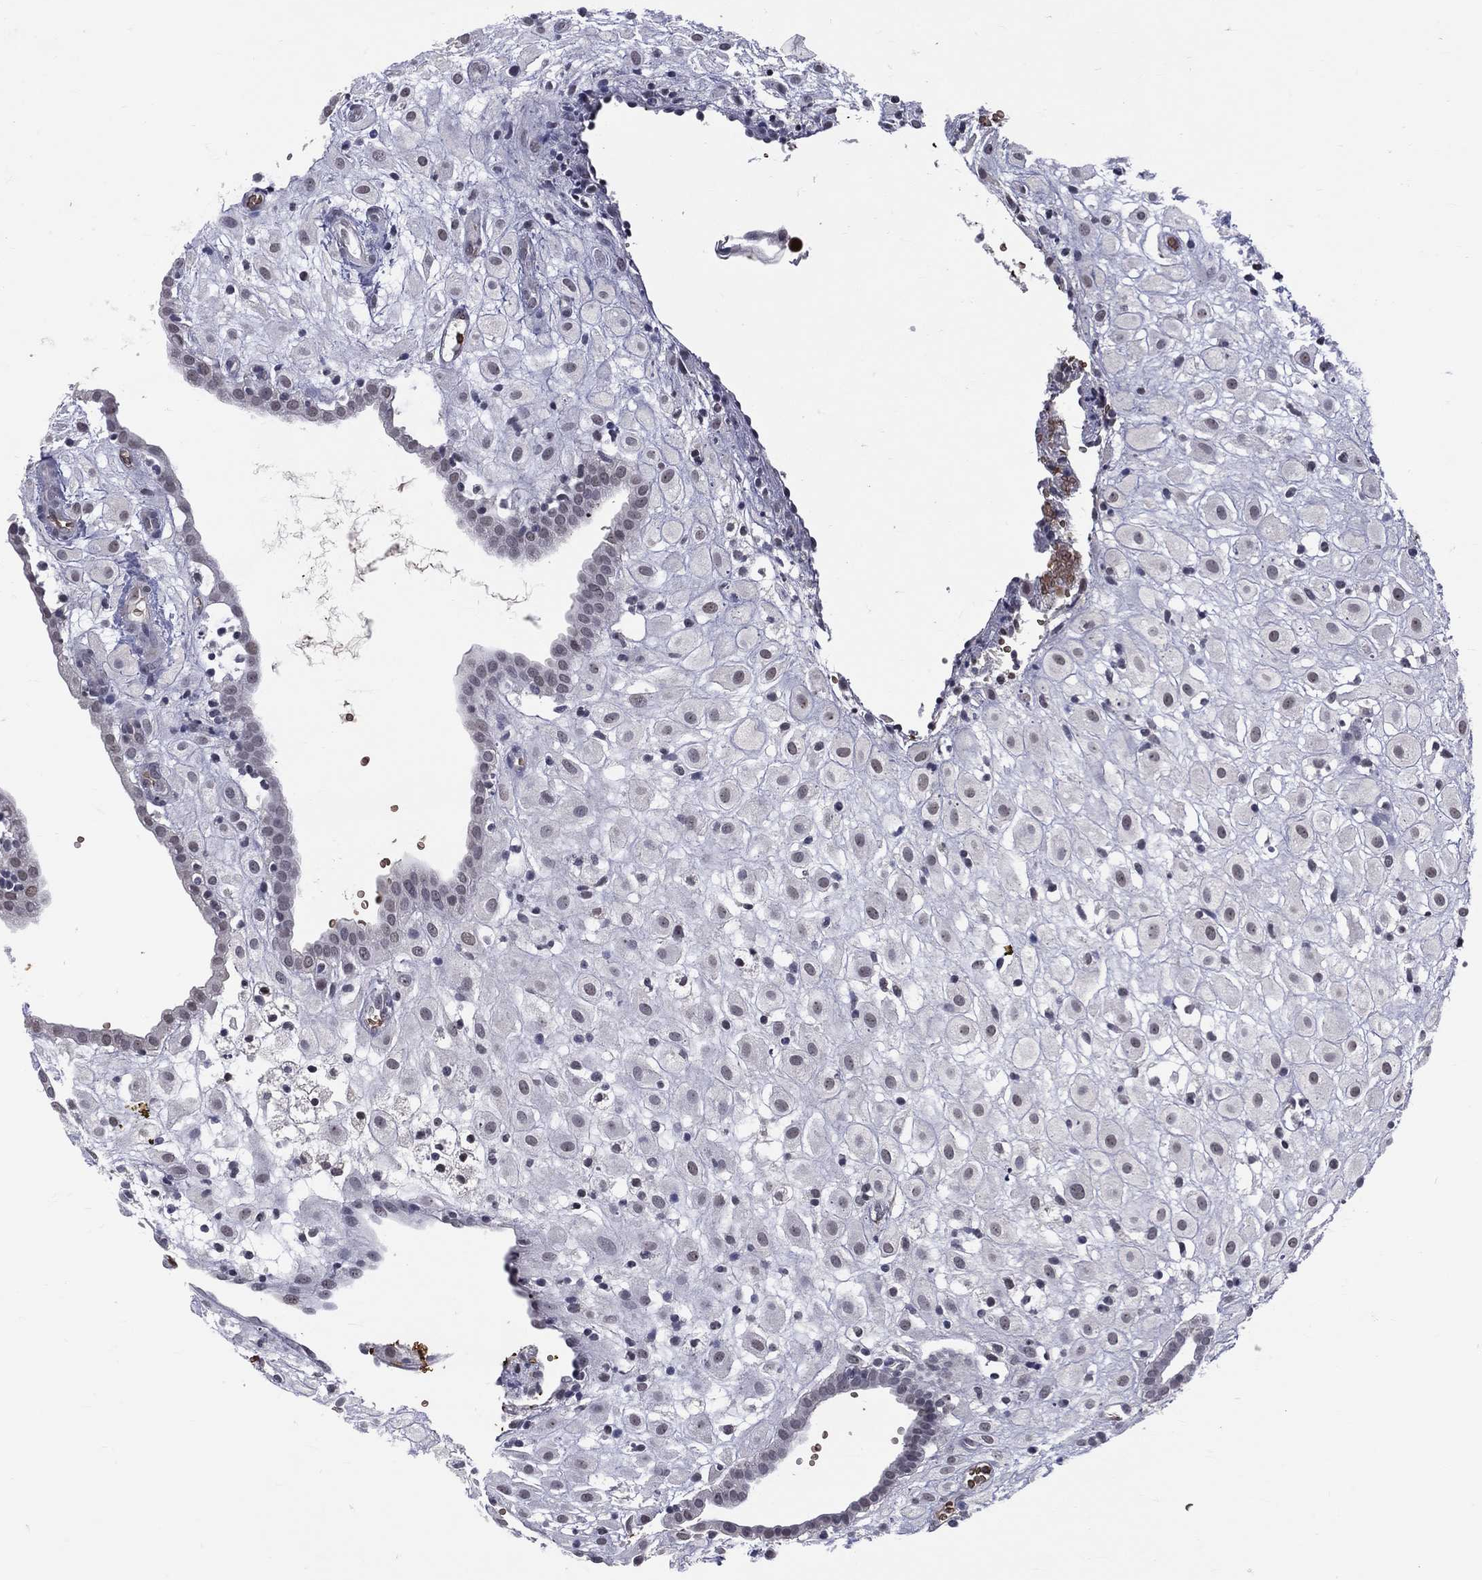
{"staining": {"intensity": "negative", "quantity": "none", "location": "none"}, "tissue": "placenta", "cell_type": "Decidual cells", "image_type": "normal", "snomed": [{"axis": "morphology", "description": "Normal tissue, NOS"}, {"axis": "topography", "description": "Placenta"}], "caption": "There is no significant expression in decidual cells of placenta. Nuclei are stained in blue.", "gene": "DSG4", "patient": {"sex": "female", "age": 24}}